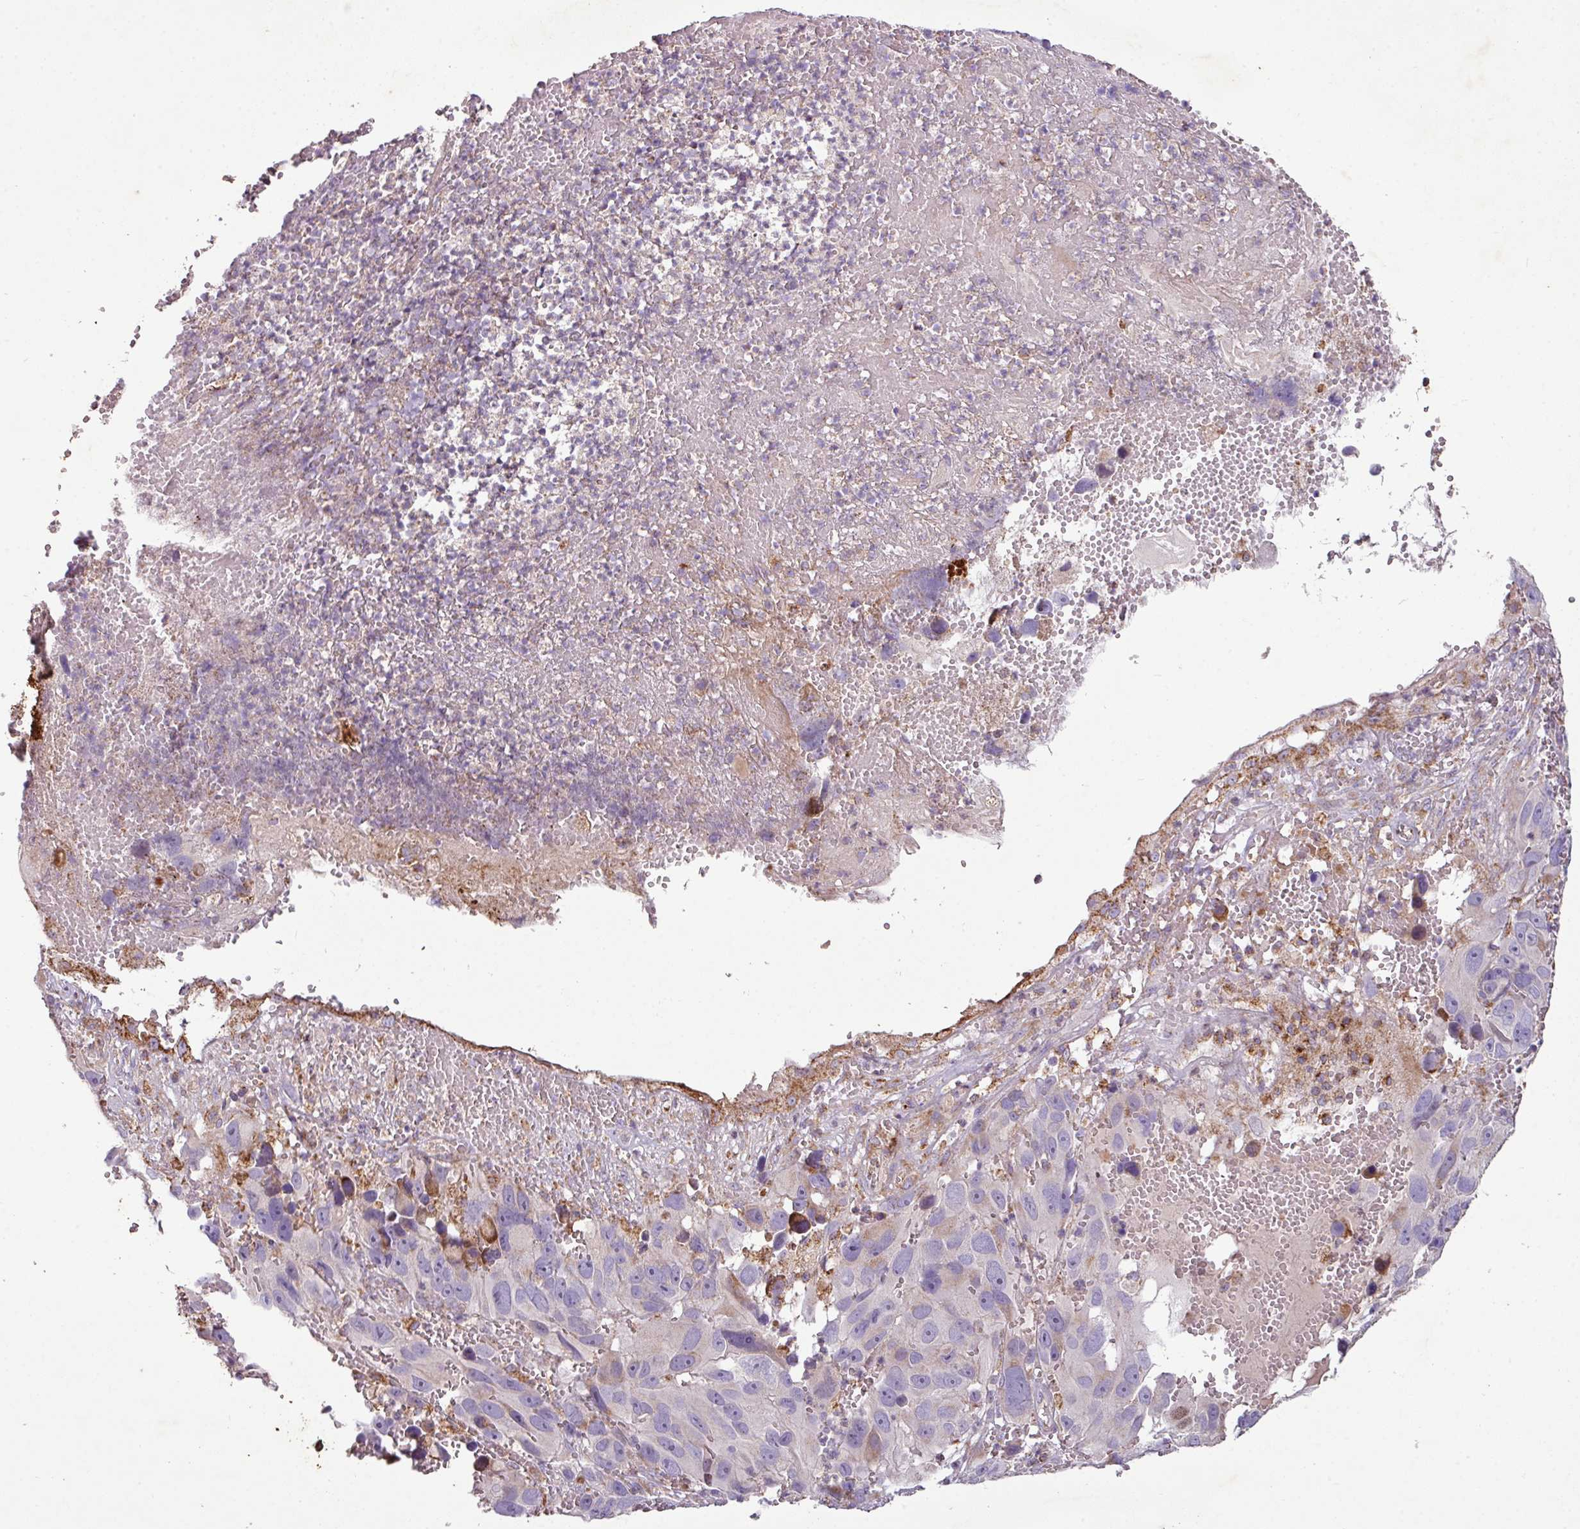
{"staining": {"intensity": "negative", "quantity": "none", "location": "none"}, "tissue": "melanoma", "cell_type": "Tumor cells", "image_type": "cancer", "snomed": [{"axis": "morphology", "description": "Malignant melanoma, NOS"}, {"axis": "topography", "description": "Skin"}], "caption": "Protein analysis of melanoma shows no significant staining in tumor cells. Nuclei are stained in blue.", "gene": "SQOR", "patient": {"sex": "male", "age": 84}}